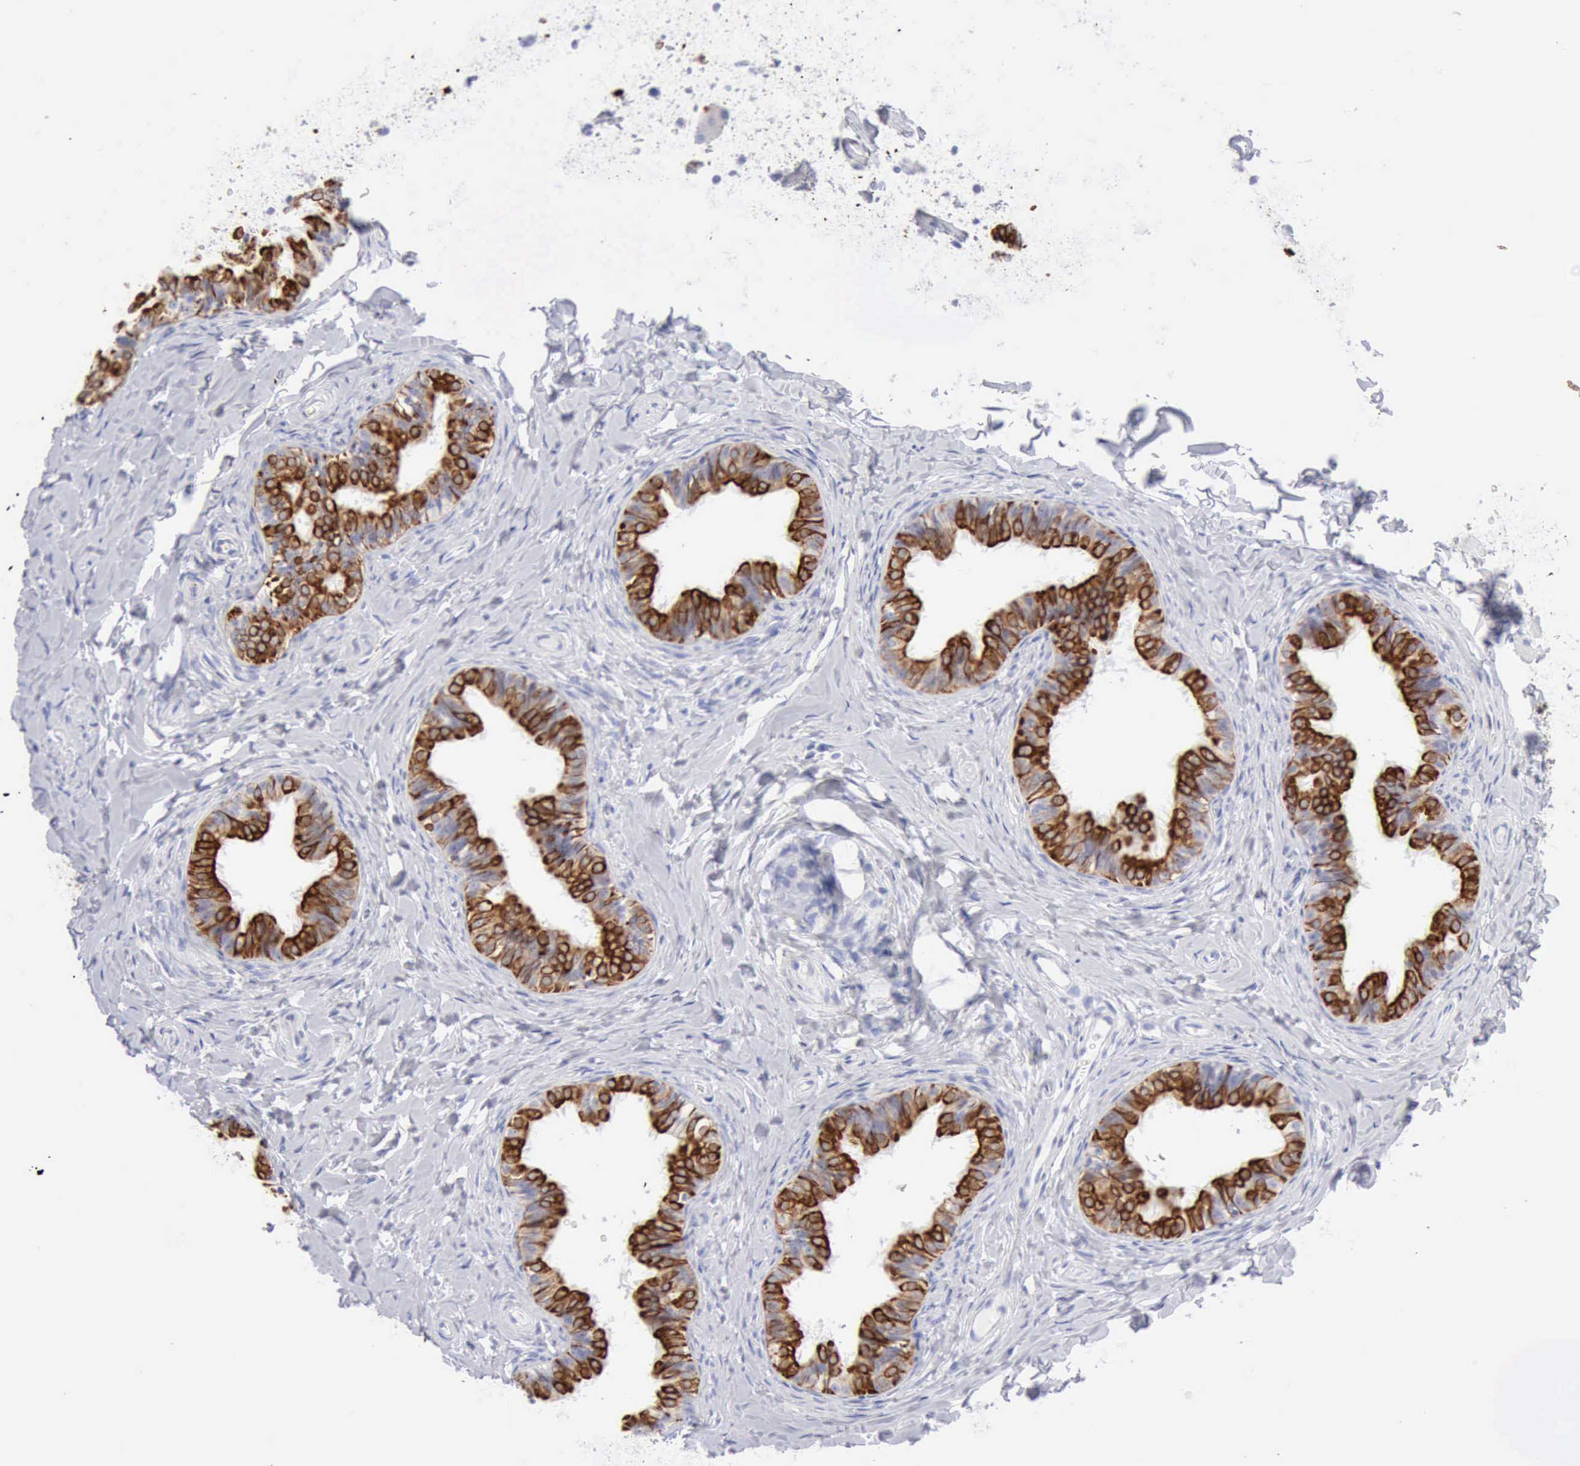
{"staining": {"intensity": "strong", "quantity": ">75%", "location": "cytoplasmic/membranous"}, "tissue": "epididymis", "cell_type": "Glandular cells", "image_type": "normal", "snomed": [{"axis": "morphology", "description": "Normal tissue, NOS"}, {"axis": "topography", "description": "Epididymis"}], "caption": "Immunohistochemistry histopathology image of normal epididymis: human epididymis stained using IHC demonstrates high levels of strong protein expression localized specifically in the cytoplasmic/membranous of glandular cells, appearing as a cytoplasmic/membranous brown color.", "gene": "KRT5", "patient": {"sex": "male", "age": 26}}